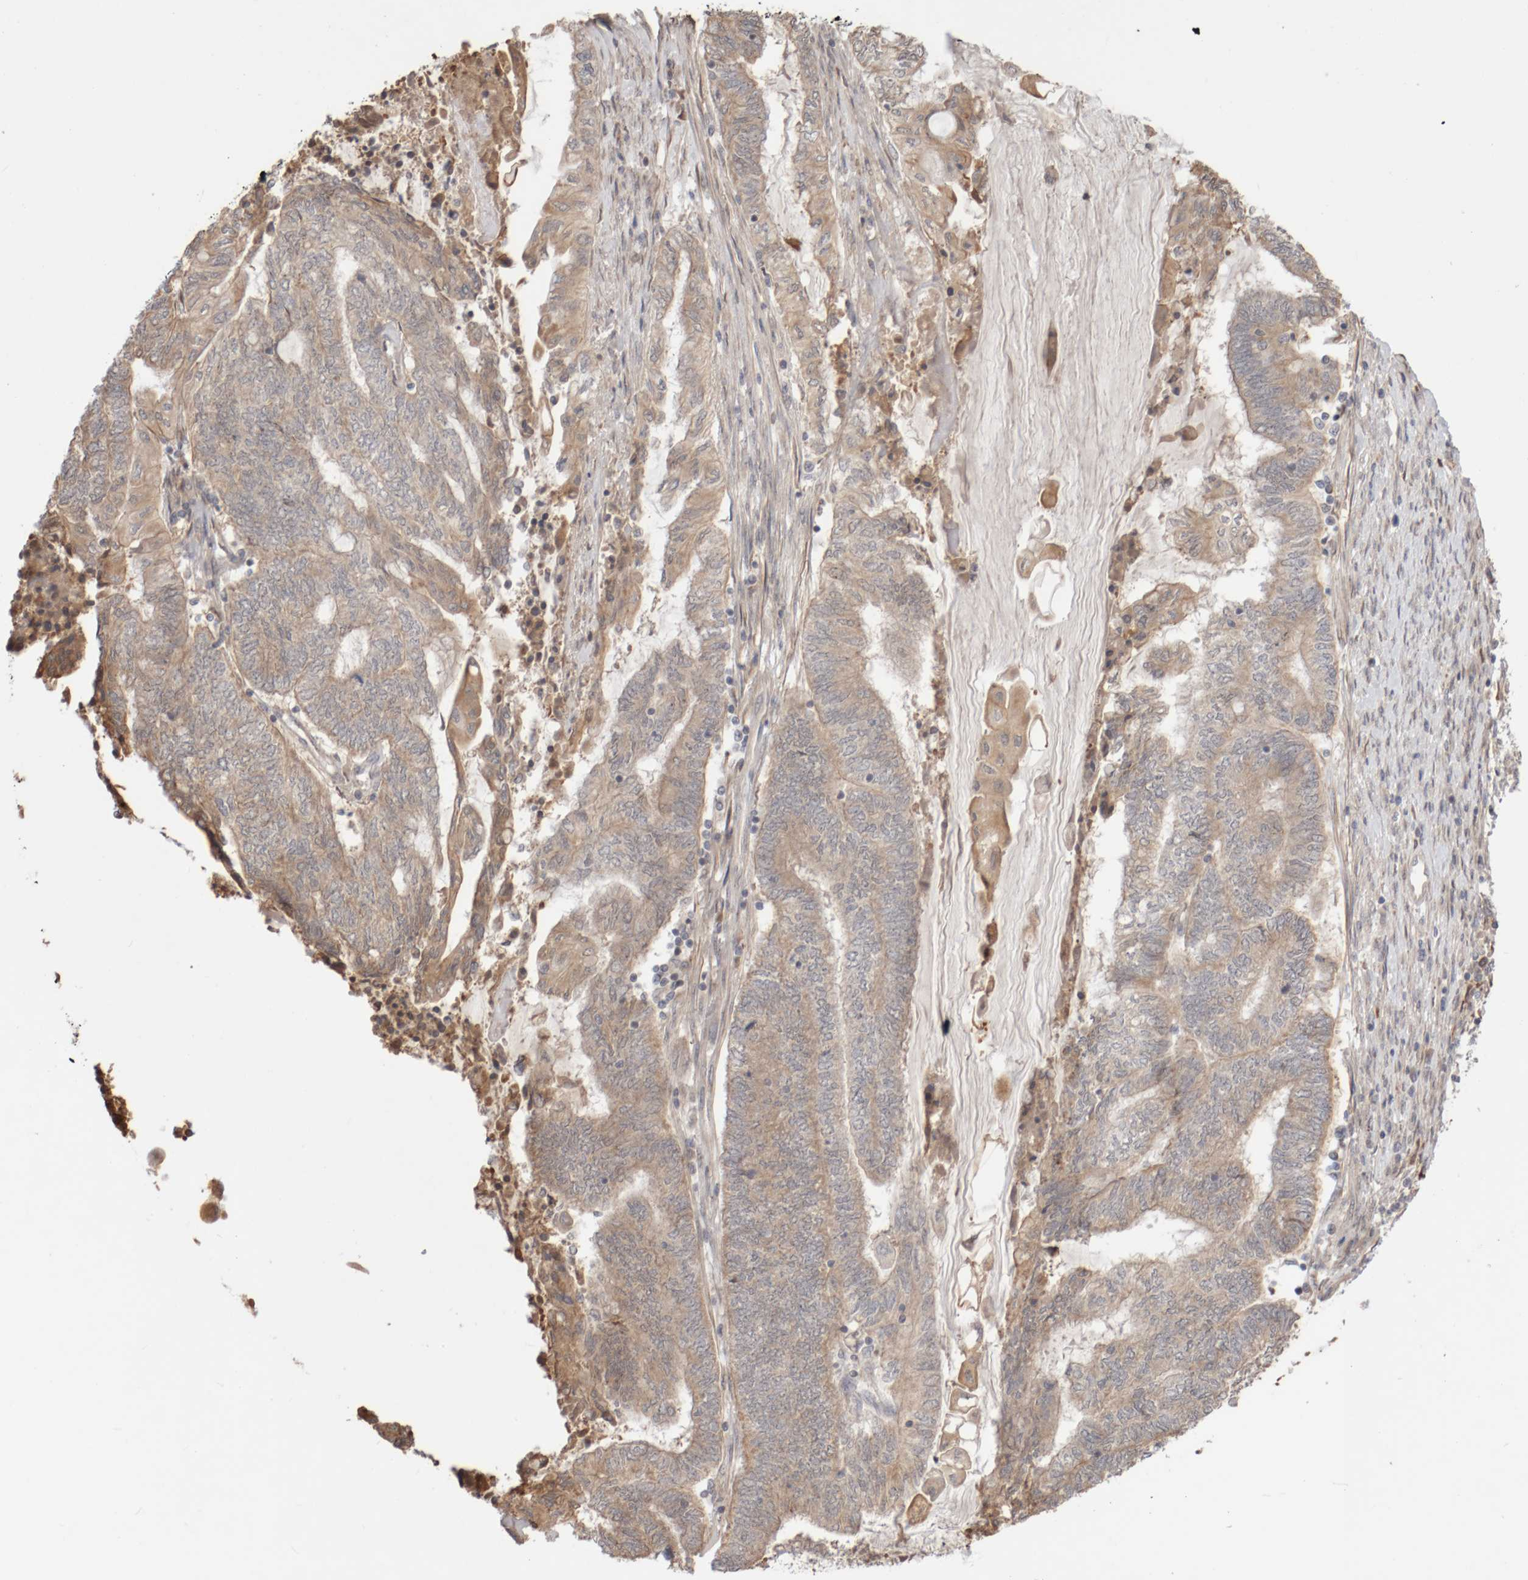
{"staining": {"intensity": "weak", "quantity": ">75%", "location": "cytoplasmic/membranous"}, "tissue": "endometrial cancer", "cell_type": "Tumor cells", "image_type": "cancer", "snomed": [{"axis": "morphology", "description": "Adenocarcinoma, NOS"}, {"axis": "topography", "description": "Uterus"}, {"axis": "topography", "description": "Endometrium"}], "caption": "Immunohistochemical staining of human adenocarcinoma (endometrial) exhibits weak cytoplasmic/membranous protein positivity in about >75% of tumor cells. (brown staining indicates protein expression, while blue staining denotes nuclei).", "gene": "DPH7", "patient": {"sex": "female", "age": 70}}